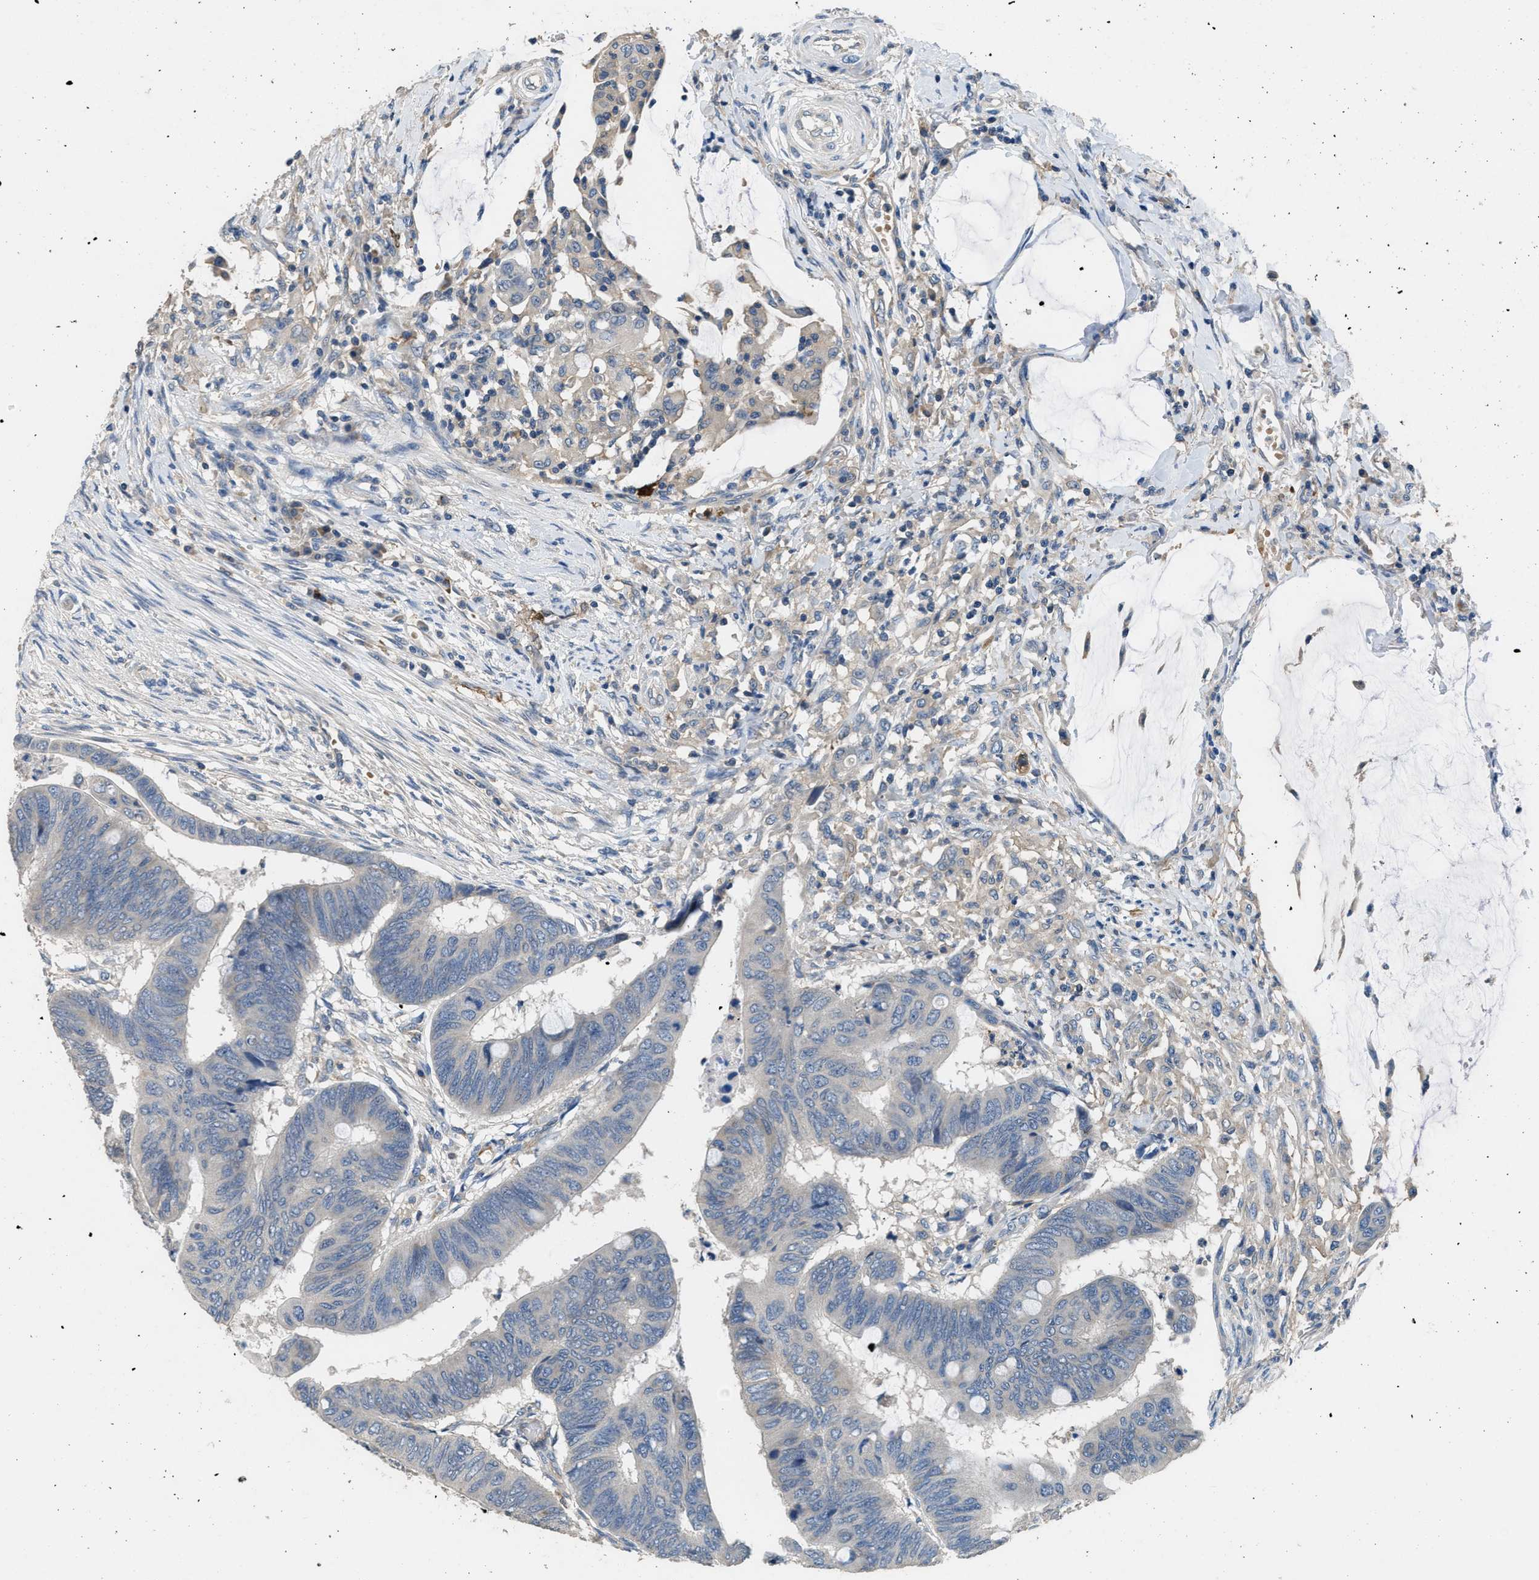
{"staining": {"intensity": "negative", "quantity": "none", "location": "none"}, "tissue": "colorectal cancer", "cell_type": "Tumor cells", "image_type": "cancer", "snomed": [{"axis": "morphology", "description": "Normal tissue, NOS"}, {"axis": "morphology", "description": "Adenocarcinoma, NOS"}, {"axis": "topography", "description": "Rectum"}, {"axis": "topography", "description": "Peripheral nerve tissue"}], "caption": "There is no significant expression in tumor cells of colorectal adenocarcinoma.", "gene": "DGKE", "patient": {"sex": "male", "age": 92}}